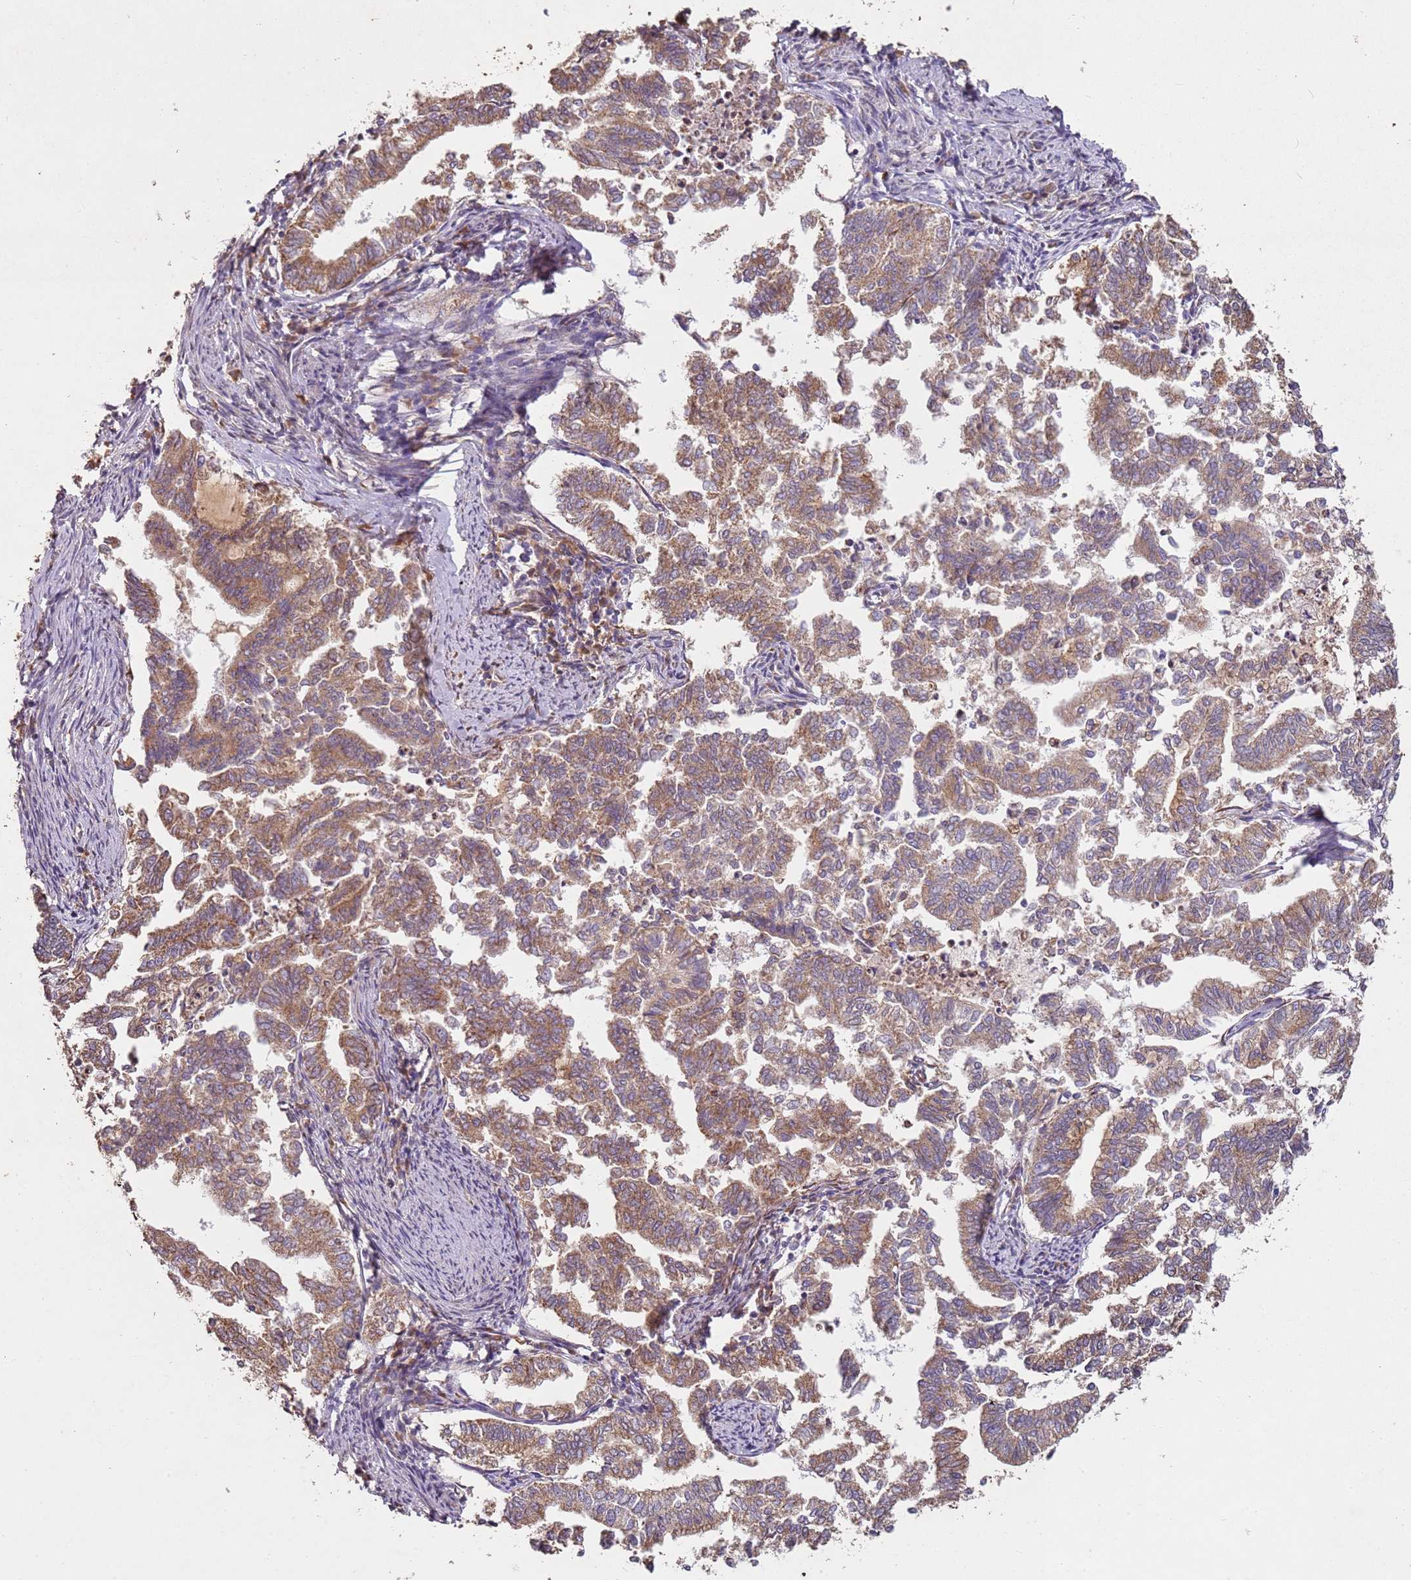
{"staining": {"intensity": "moderate", "quantity": ">75%", "location": "cytoplasmic/membranous"}, "tissue": "endometrial cancer", "cell_type": "Tumor cells", "image_type": "cancer", "snomed": [{"axis": "morphology", "description": "Adenocarcinoma, NOS"}, {"axis": "topography", "description": "Endometrium"}], "caption": "Brown immunohistochemical staining in human endometrial cancer (adenocarcinoma) demonstrates moderate cytoplasmic/membranous positivity in approximately >75% of tumor cells.", "gene": "ARFRP1", "patient": {"sex": "female", "age": 79}}